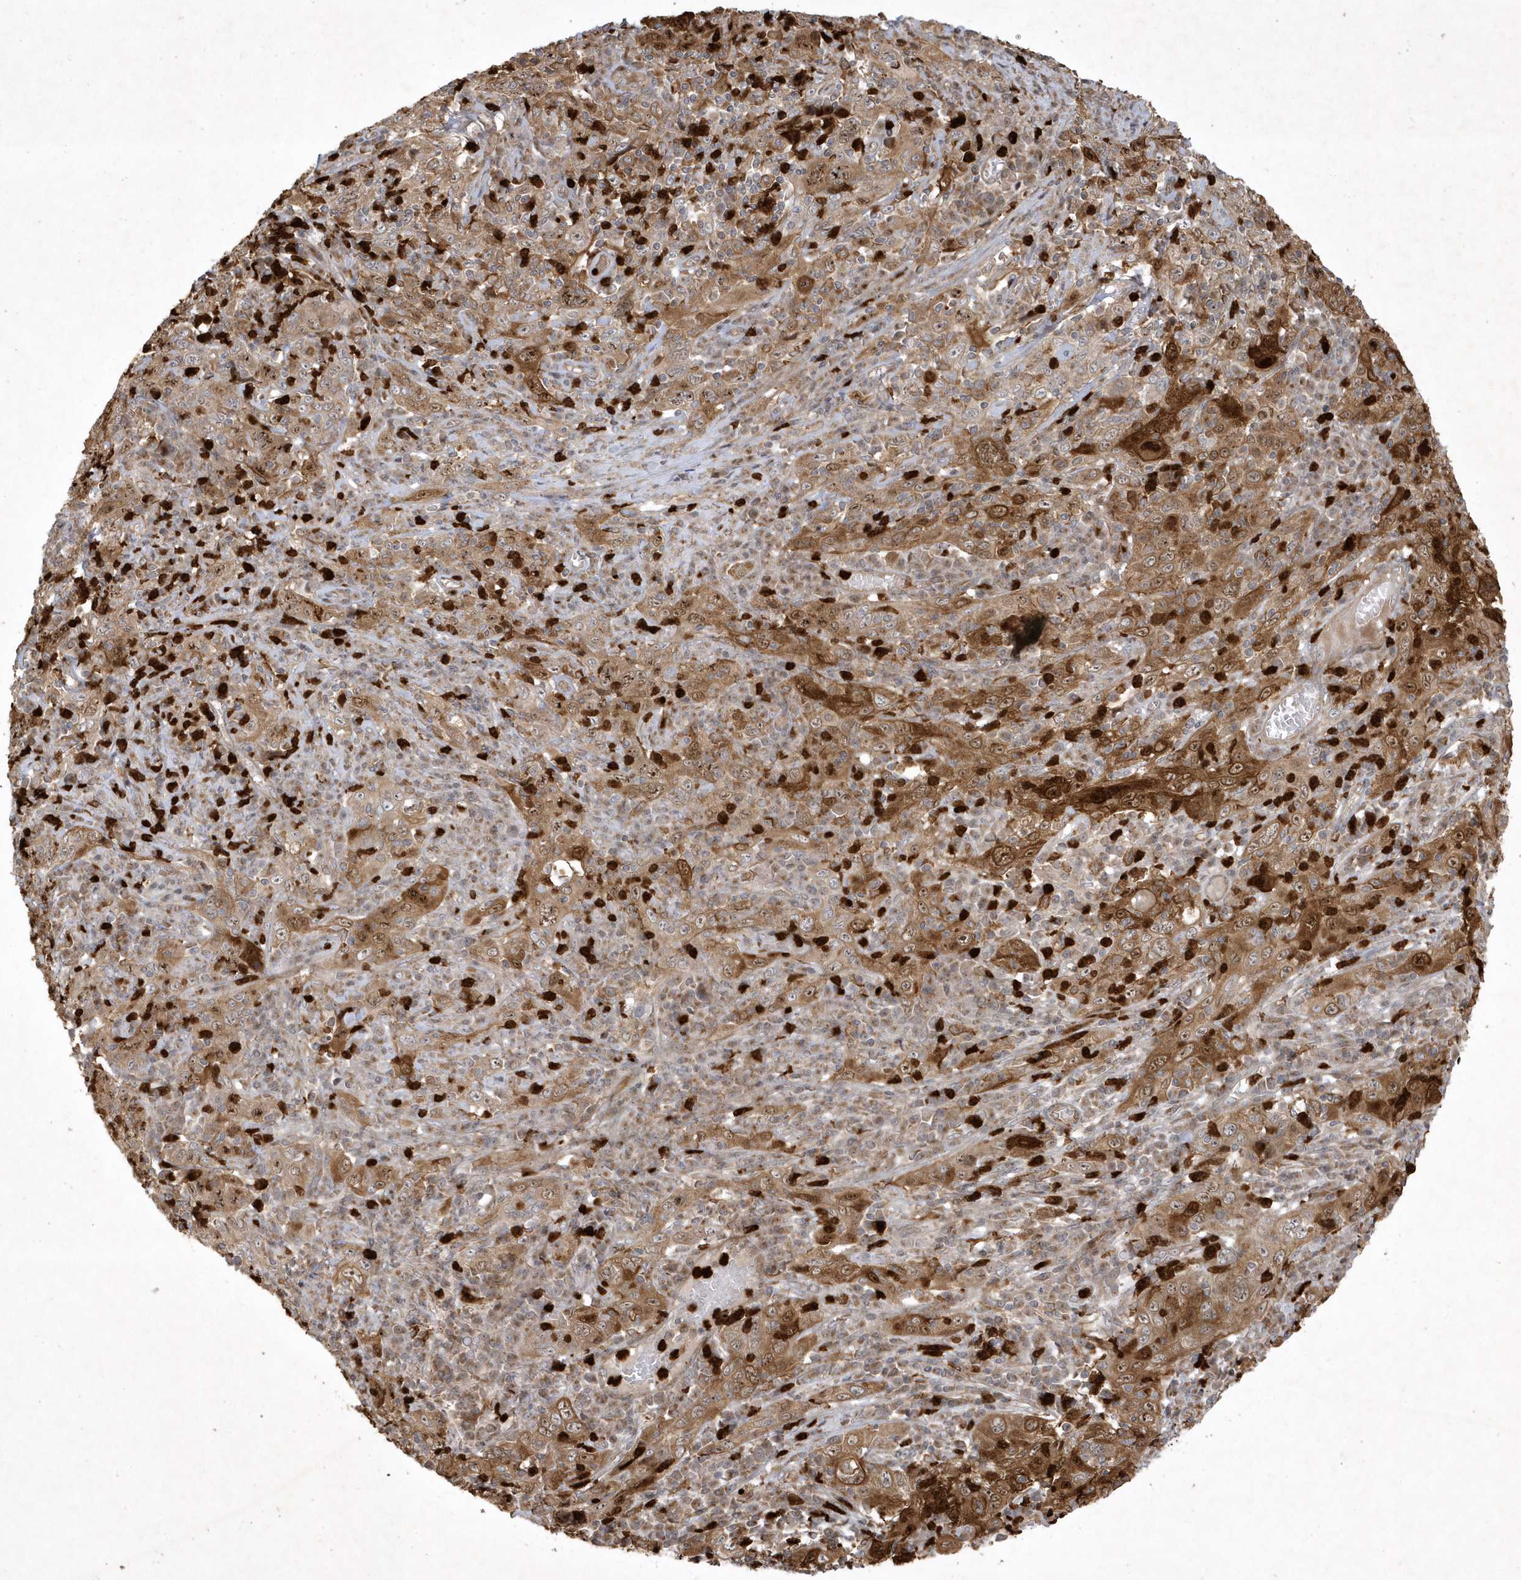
{"staining": {"intensity": "strong", "quantity": ">75%", "location": "cytoplasmic/membranous,nuclear"}, "tissue": "cervical cancer", "cell_type": "Tumor cells", "image_type": "cancer", "snomed": [{"axis": "morphology", "description": "Squamous cell carcinoma, NOS"}, {"axis": "topography", "description": "Cervix"}], "caption": "Immunohistochemical staining of cervical cancer (squamous cell carcinoma) reveals high levels of strong cytoplasmic/membranous and nuclear positivity in about >75% of tumor cells. (DAB IHC with brightfield microscopy, high magnification).", "gene": "IFT57", "patient": {"sex": "female", "age": 46}}